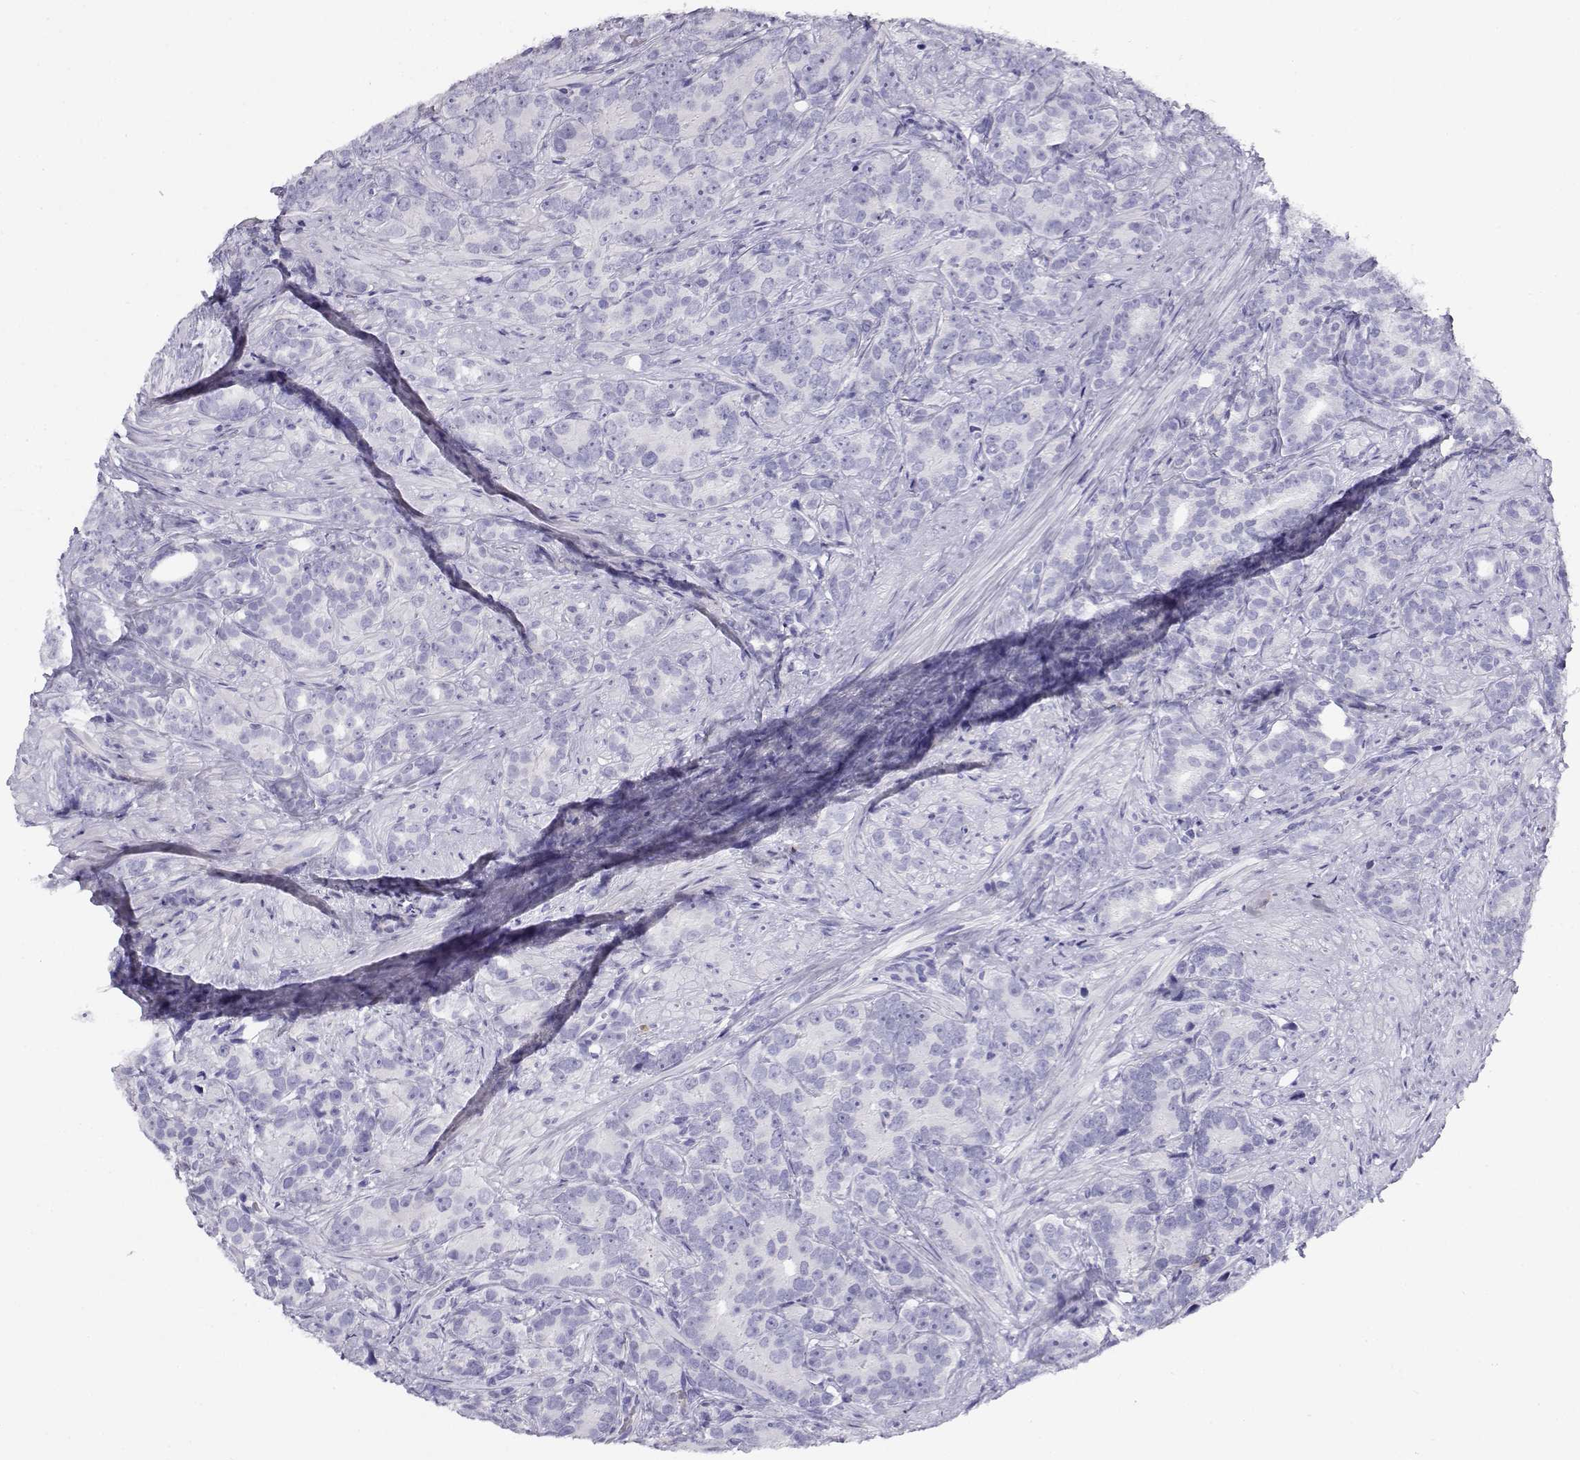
{"staining": {"intensity": "negative", "quantity": "none", "location": "none"}, "tissue": "prostate cancer", "cell_type": "Tumor cells", "image_type": "cancer", "snomed": [{"axis": "morphology", "description": "Adenocarcinoma, High grade"}, {"axis": "topography", "description": "Prostate"}], "caption": "Tumor cells are negative for protein expression in human adenocarcinoma (high-grade) (prostate). (Brightfield microscopy of DAB IHC at high magnification).", "gene": "CABS1", "patient": {"sex": "male", "age": 90}}